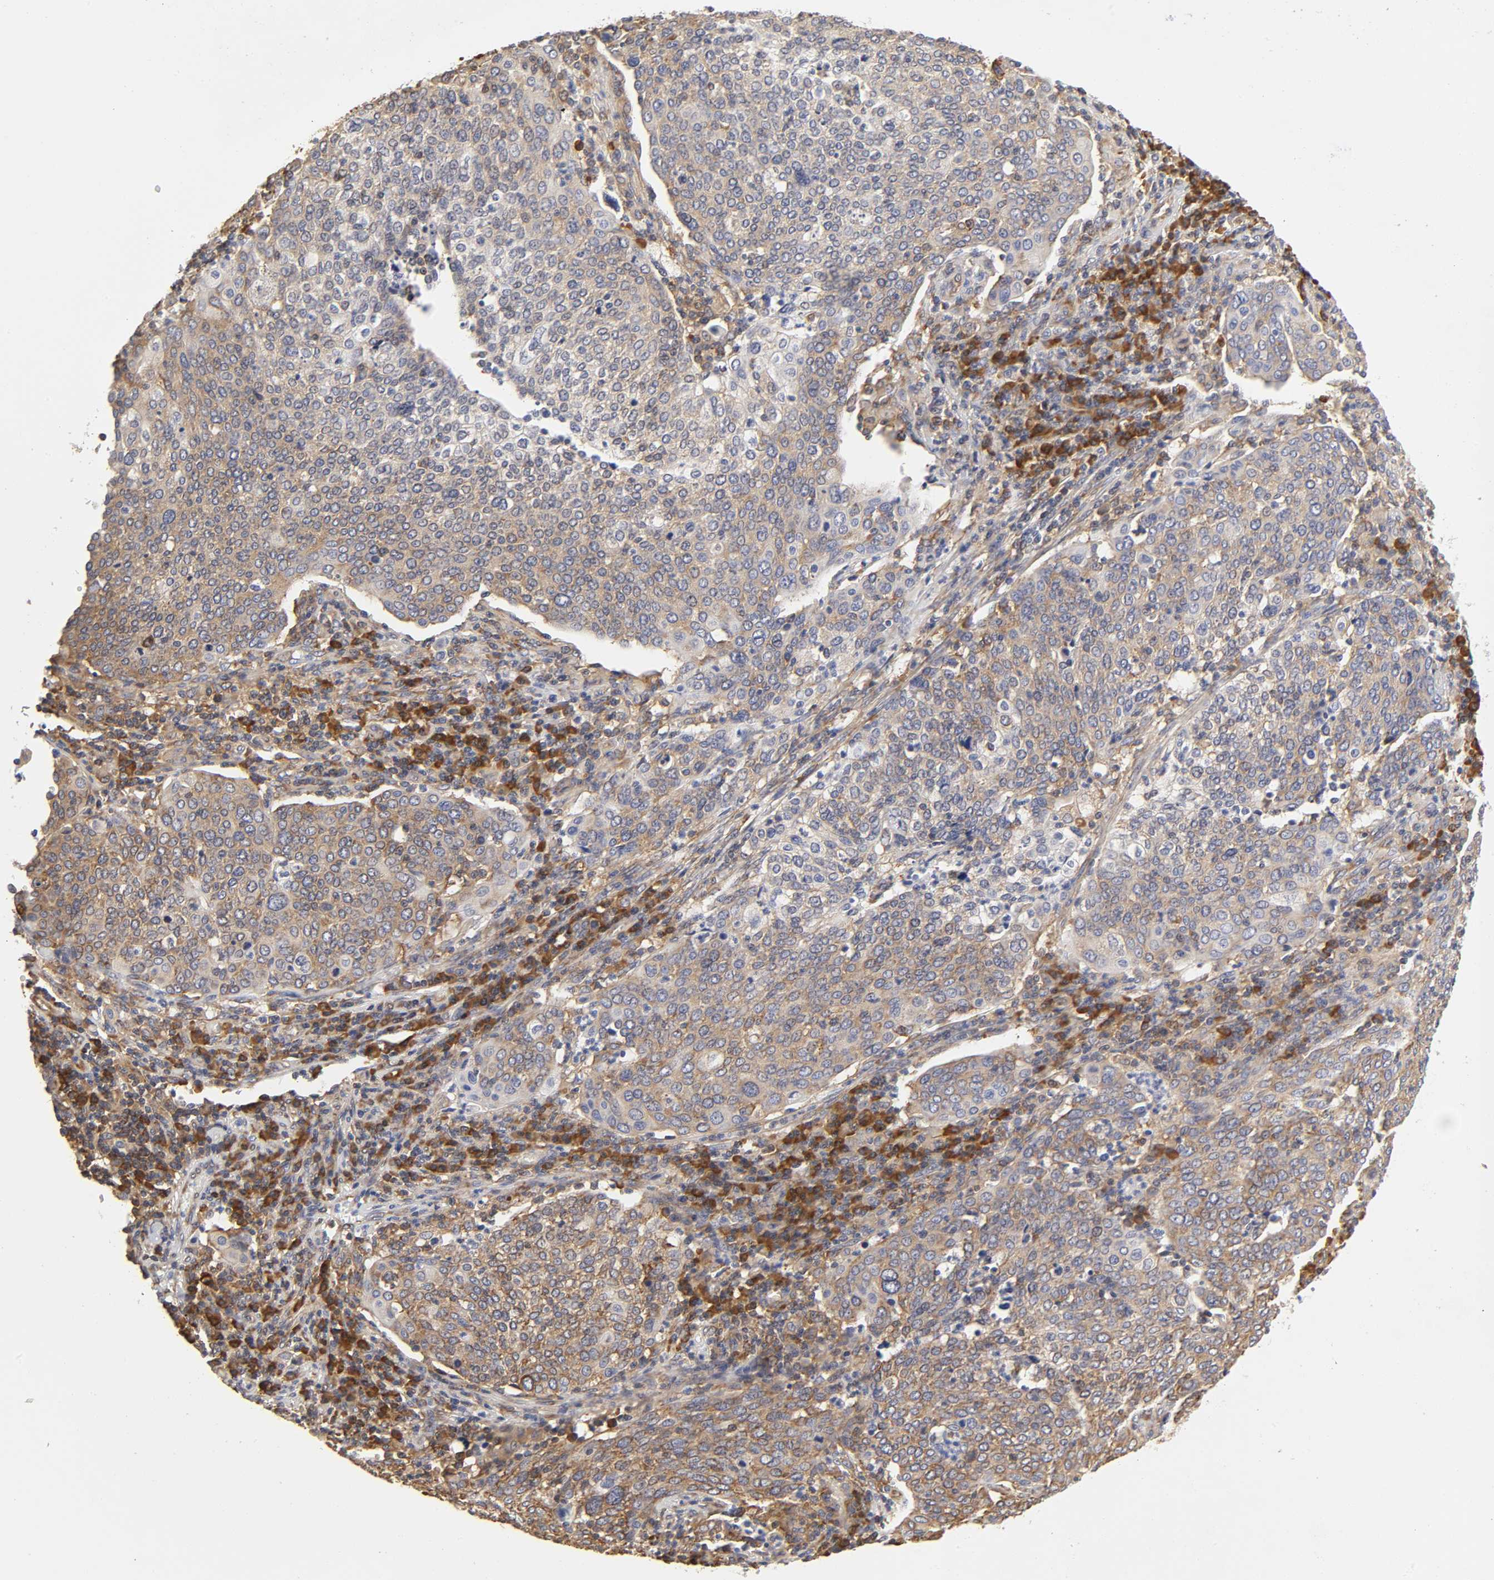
{"staining": {"intensity": "moderate", "quantity": ">75%", "location": "cytoplasmic/membranous"}, "tissue": "cervical cancer", "cell_type": "Tumor cells", "image_type": "cancer", "snomed": [{"axis": "morphology", "description": "Squamous cell carcinoma, NOS"}, {"axis": "topography", "description": "Cervix"}], "caption": "Protein positivity by immunohistochemistry (IHC) demonstrates moderate cytoplasmic/membranous positivity in about >75% of tumor cells in cervical cancer (squamous cell carcinoma). Nuclei are stained in blue.", "gene": "RPL14", "patient": {"sex": "female", "age": 40}}